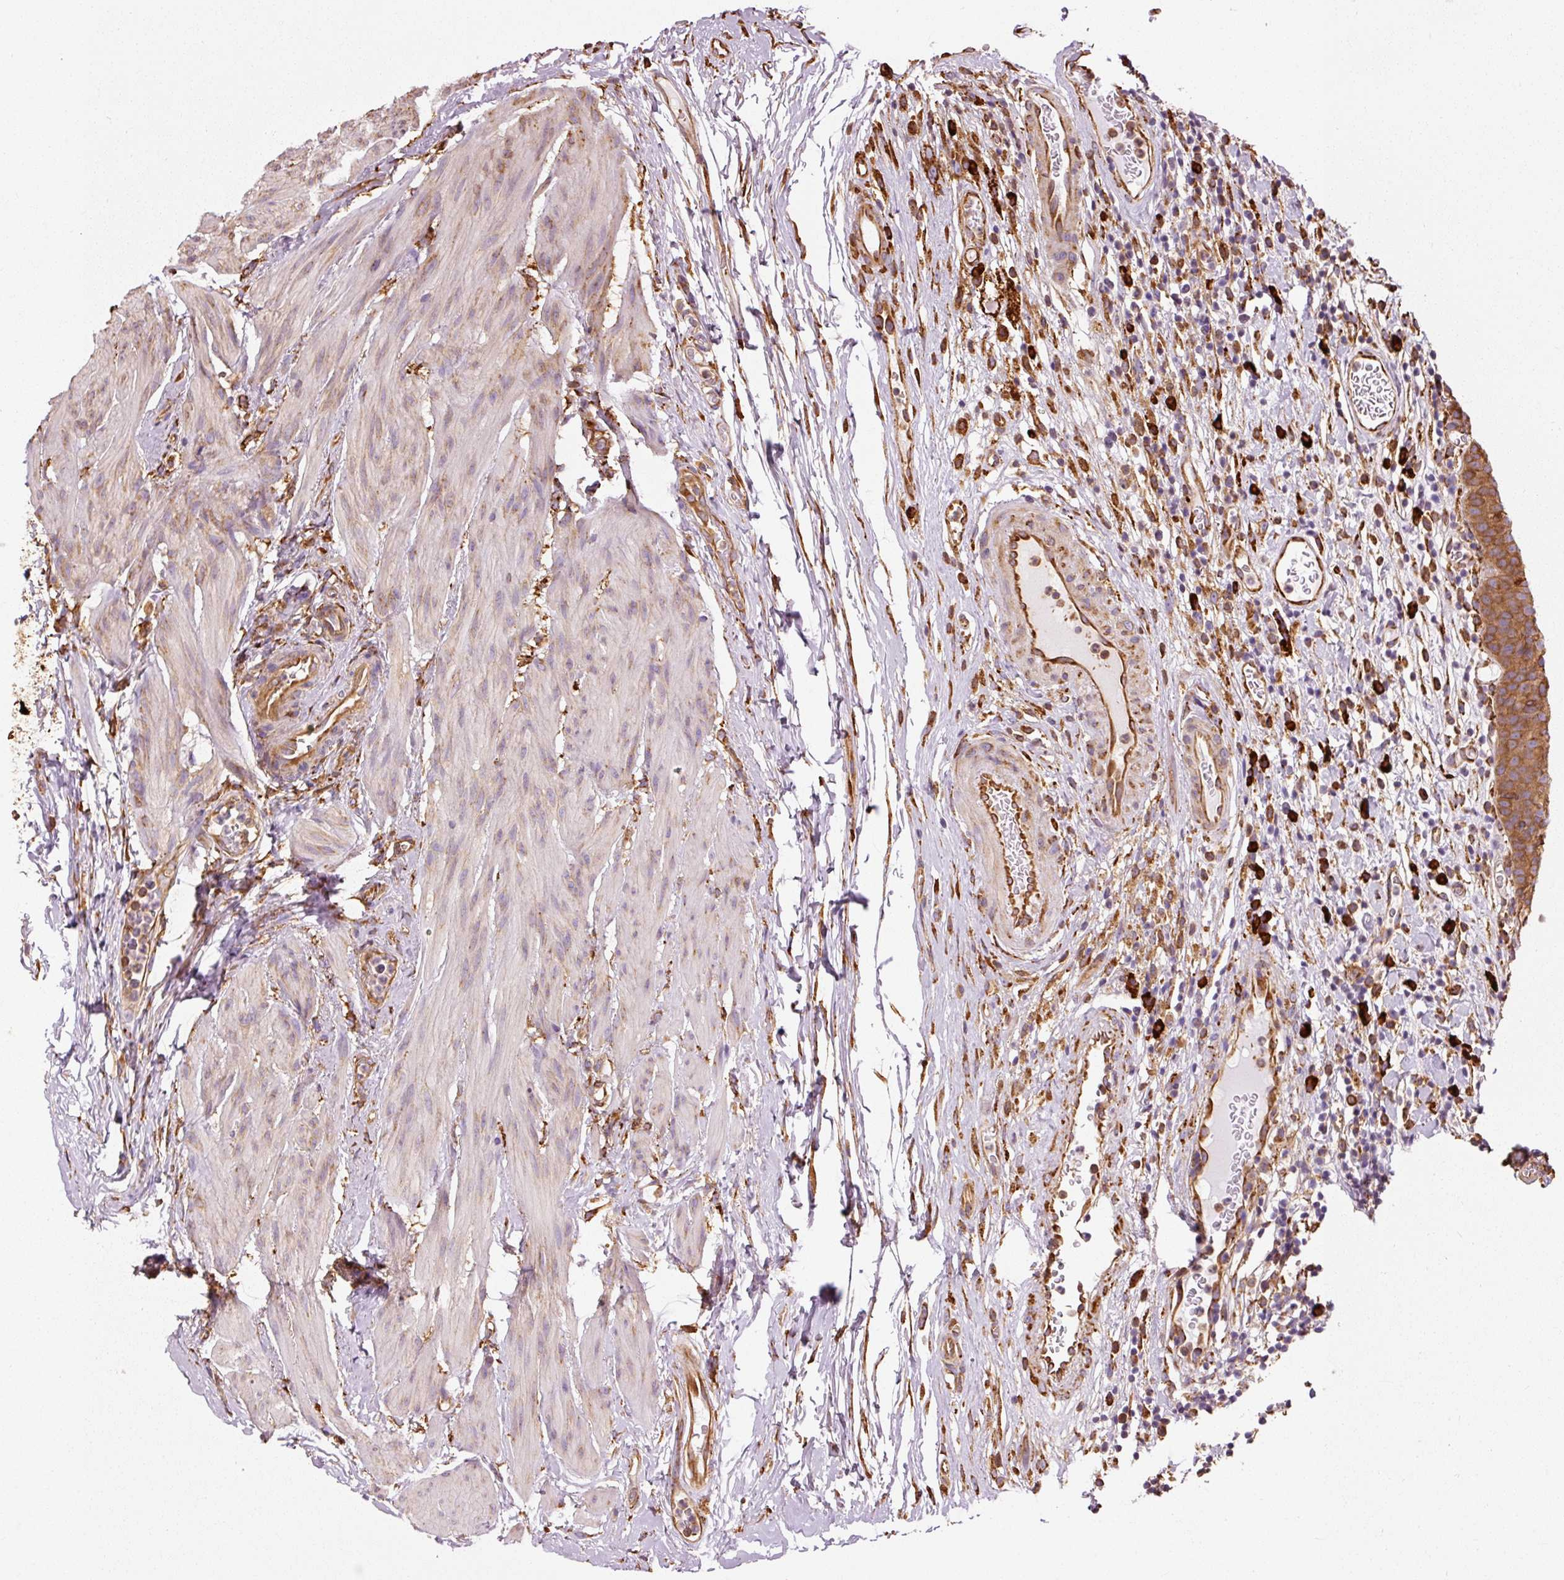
{"staining": {"intensity": "moderate", "quantity": ">75%", "location": "cytoplasmic/membranous"}, "tissue": "urinary bladder", "cell_type": "Urothelial cells", "image_type": "normal", "snomed": [{"axis": "morphology", "description": "Normal tissue, NOS"}, {"axis": "morphology", "description": "Inflammation, NOS"}, {"axis": "topography", "description": "Urinary bladder"}], "caption": "A brown stain shows moderate cytoplasmic/membranous expression of a protein in urothelial cells of normal urinary bladder.", "gene": "ENSG00000256500", "patient": {"sex": "male", "age": 57}}